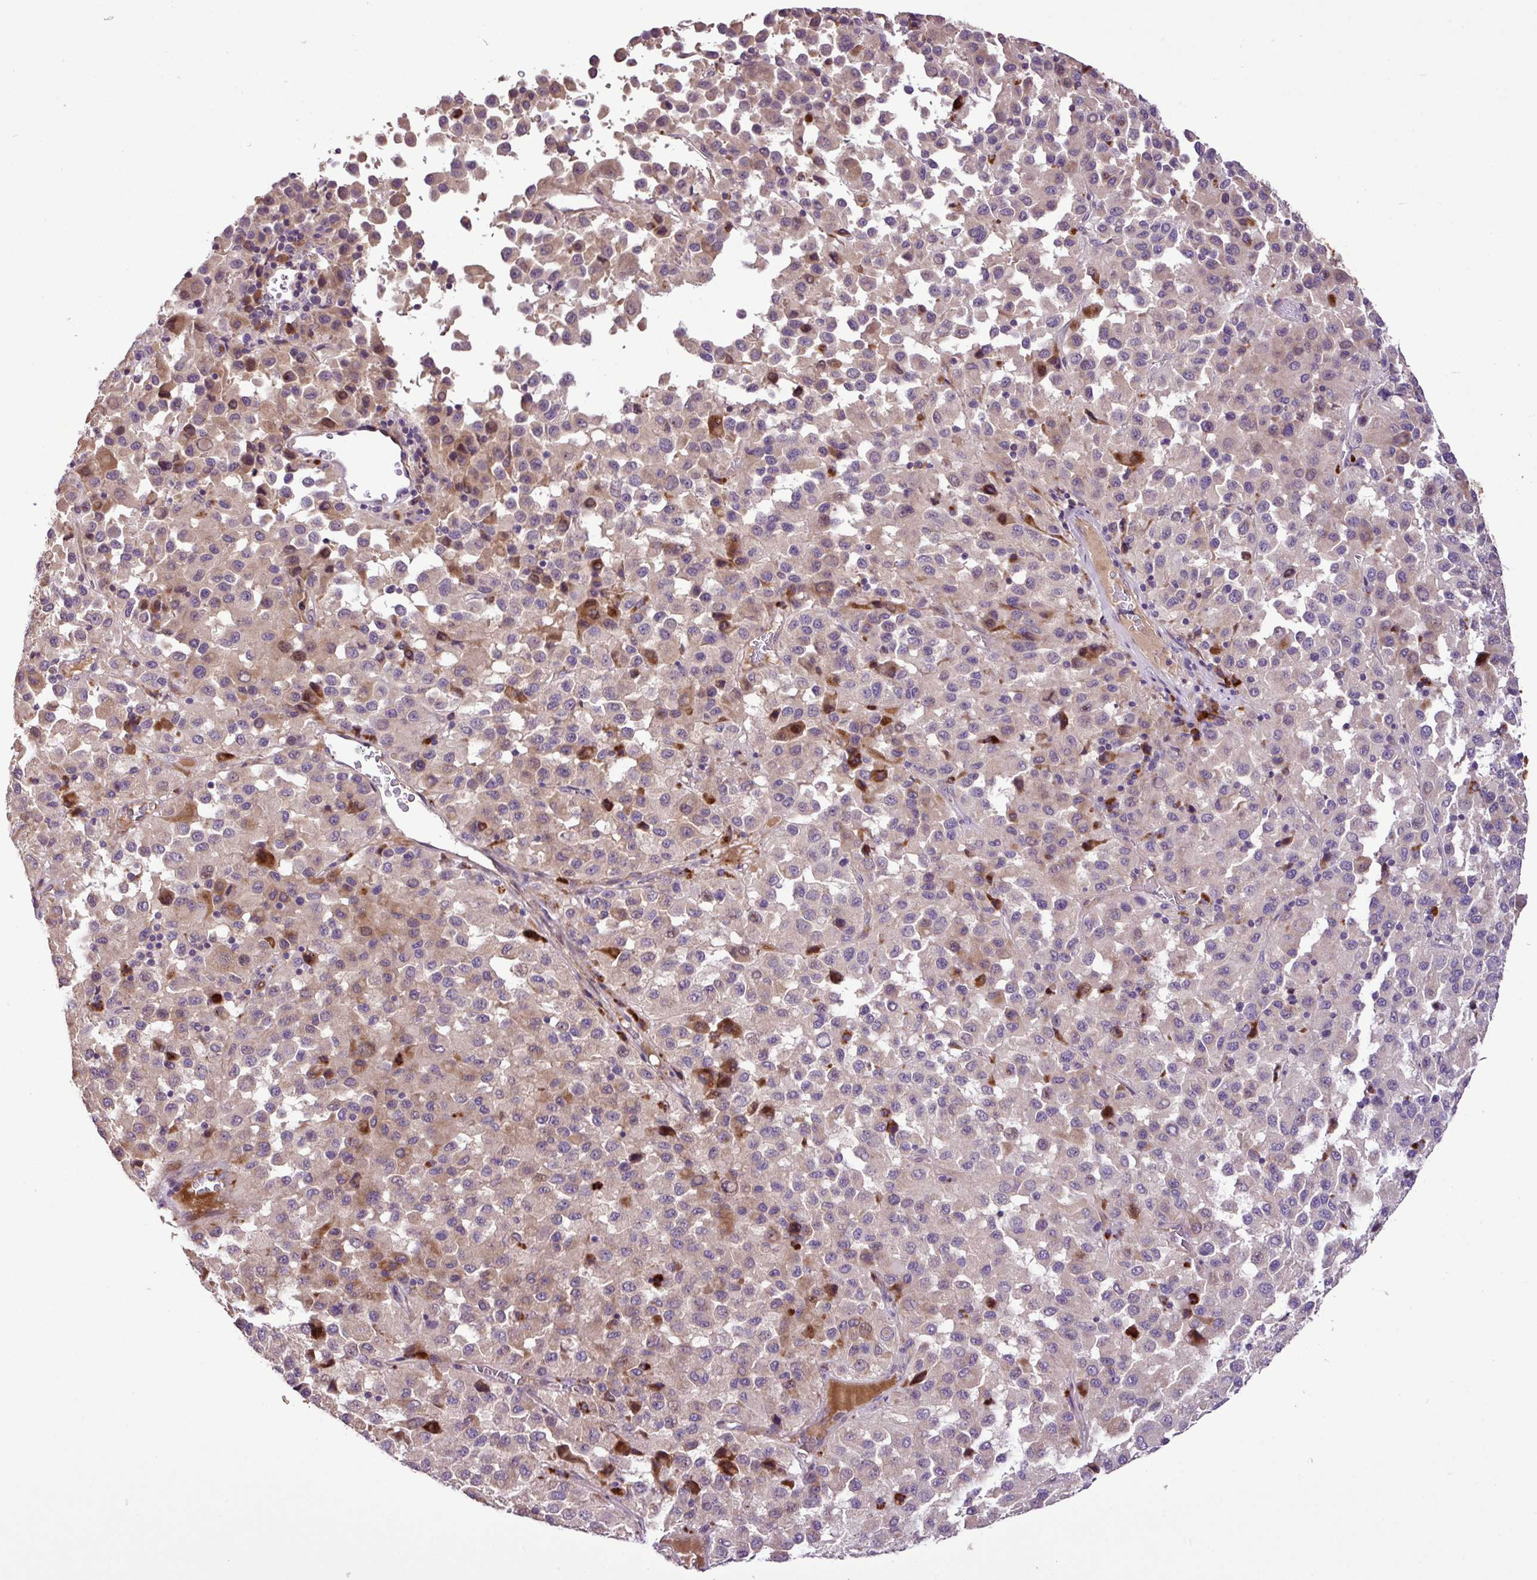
{"staining": {"intensity": "weak", "quantity": ">75%", "location": "cytoplasmic/membranous"}, "tissue": "melanoma", "cell_type": "Tumor cells", "image_type": "cancer", "snomed": [{"axis": "morphology", "description": "Malignant melanoma, Metastatic site"}, {"axis": "topography", "description": "Lung"}], "caption": "Protein analysis of malignant melanoma (metastatic site) tissue demonstrates weak cytoplasmic/membranous staining in about >75% of tumor cells.", "gene": "ZNF266", "patient": {"sex": "male", "age": 64}}